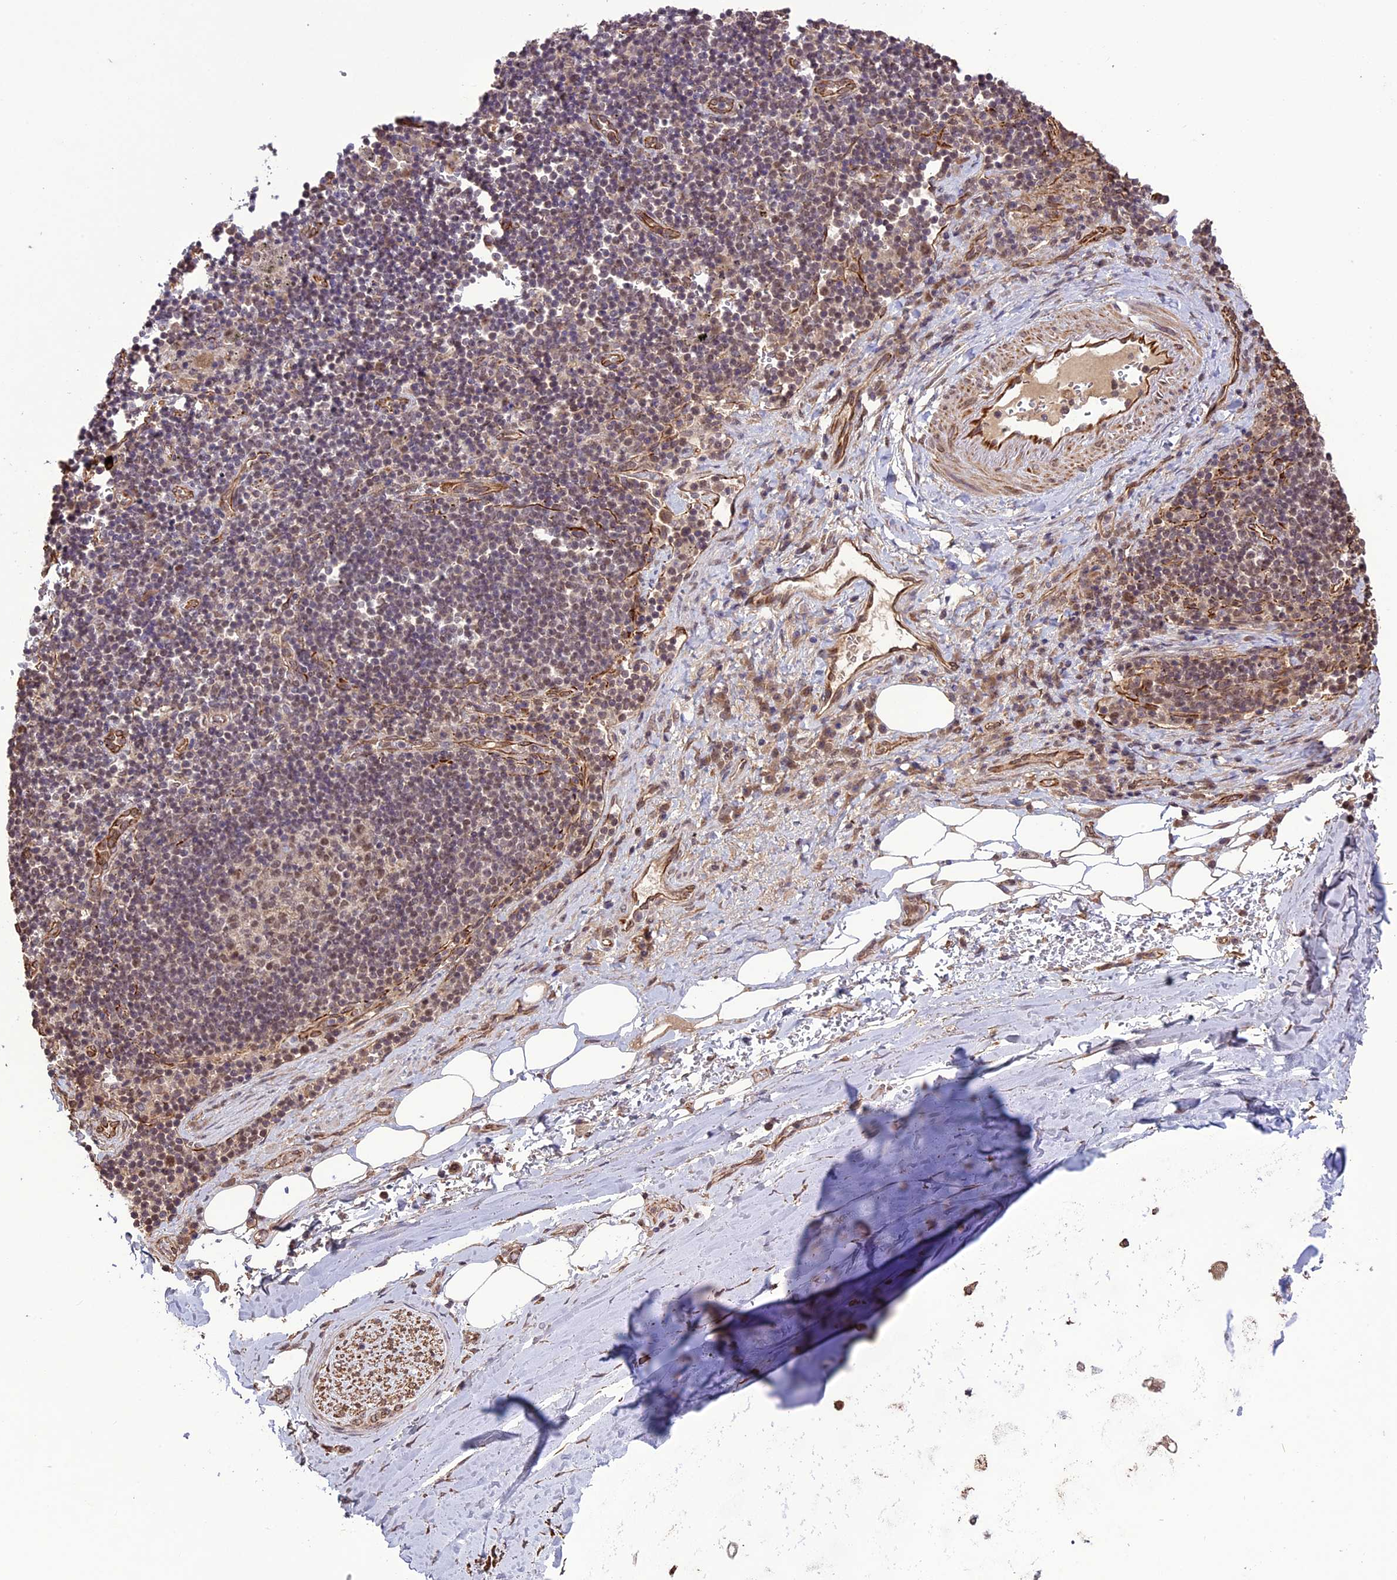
{"staining": {"intensity": "negative", "quantity": "none", "location": "none"}, "tissue": "adipose tissue", "cell_type": "Adipocytes", "image_type": "normal", "snomed": [{"axis": "morphology", "description": "Normal tissue, NOS"}, {"axis": "topography", "description": "Lymph node"}, {"axis": "topography", "description": "Cartilage tissue"}, {"axis": "topography", "description": "Bronchus"}], "caption": "Human adipose tissue stained for a protein using immunohistochemistry shows no positivity in adipocytes.", "gene": "C3orf70", "patient": {"sex": "male", "age": 63}}